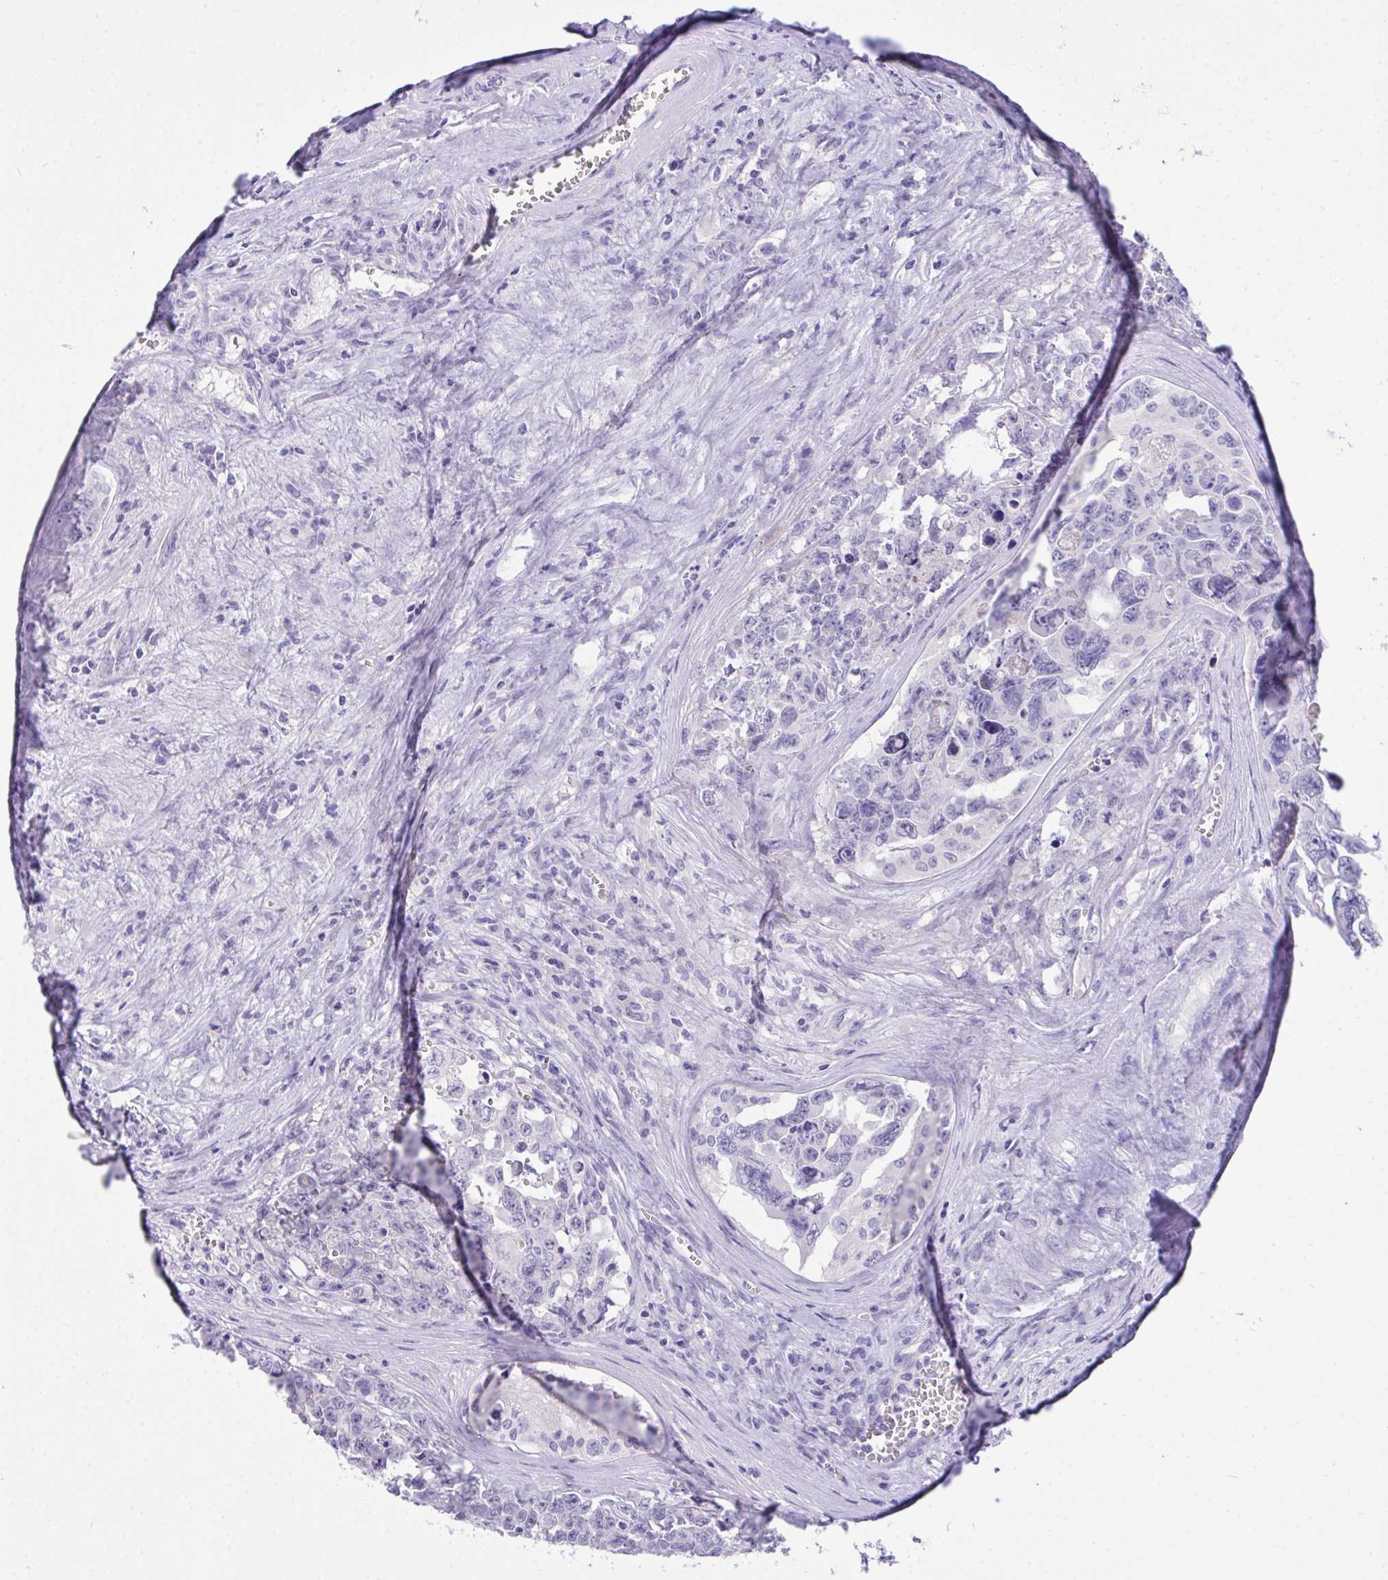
{"staining": {"intensity": "negative", "quantity": "none", "location": "none"}, "tissue": "testis cancer", "cell_type": "Tumor cells", "image_type": "cancer", "snomed": [{"axis": "morphology", "description": "Carcinoma, Embryonal, NOS"}, {"axis": "topography", "description": "Testis"}], "caption": "This histopathology image is of embryonal carcinoma (testis) stained with IHC to label a protein in brown with the nuclei are counter-stained blue. There is no expression in tumor cells.", "gene": "TMCO5A", "patient": {"sex": "male", "age": 24}}